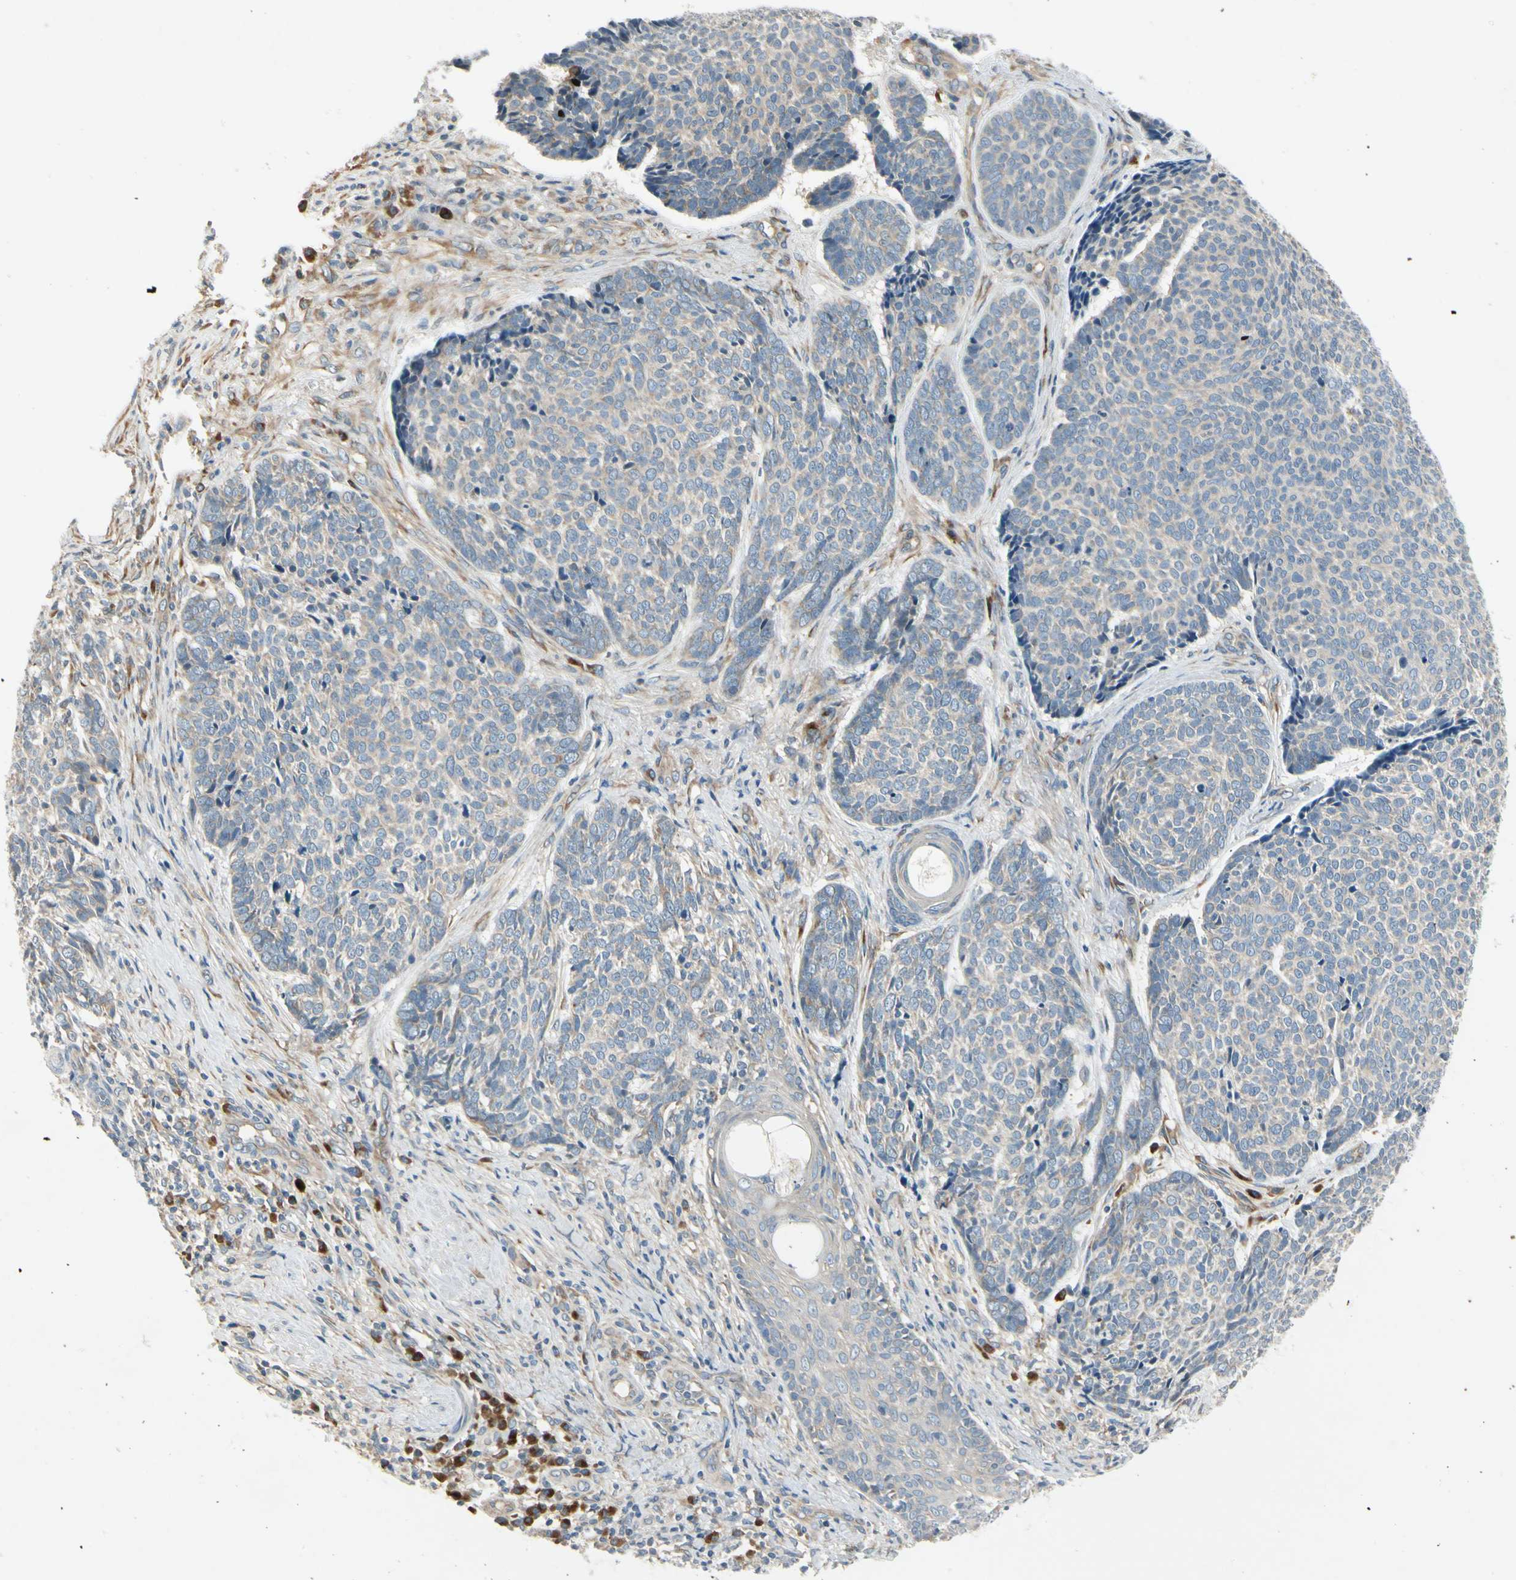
{"staining": {"intensity": "weak", "quantity": ">75%", "location": "cytoplasmic/membranous"}, "tissue": "skin cancer", "cell_type": "Tumor cells", "image_type": "cancer", "snomed": [{"axis": "morphology", "description": "Basal cell carcinoma"}, {"axis": "topography", "description": "Skin"}], "caption": "Immunohistochemistry histopathology image of human skin cancer stained for a protein (brown), which demonstrates low levels of weak cytoplasmic/membranous expression in about >75% of tumor cells.", "gene": "MANSC1", "patient": {"sex": "male", "age": 84}}